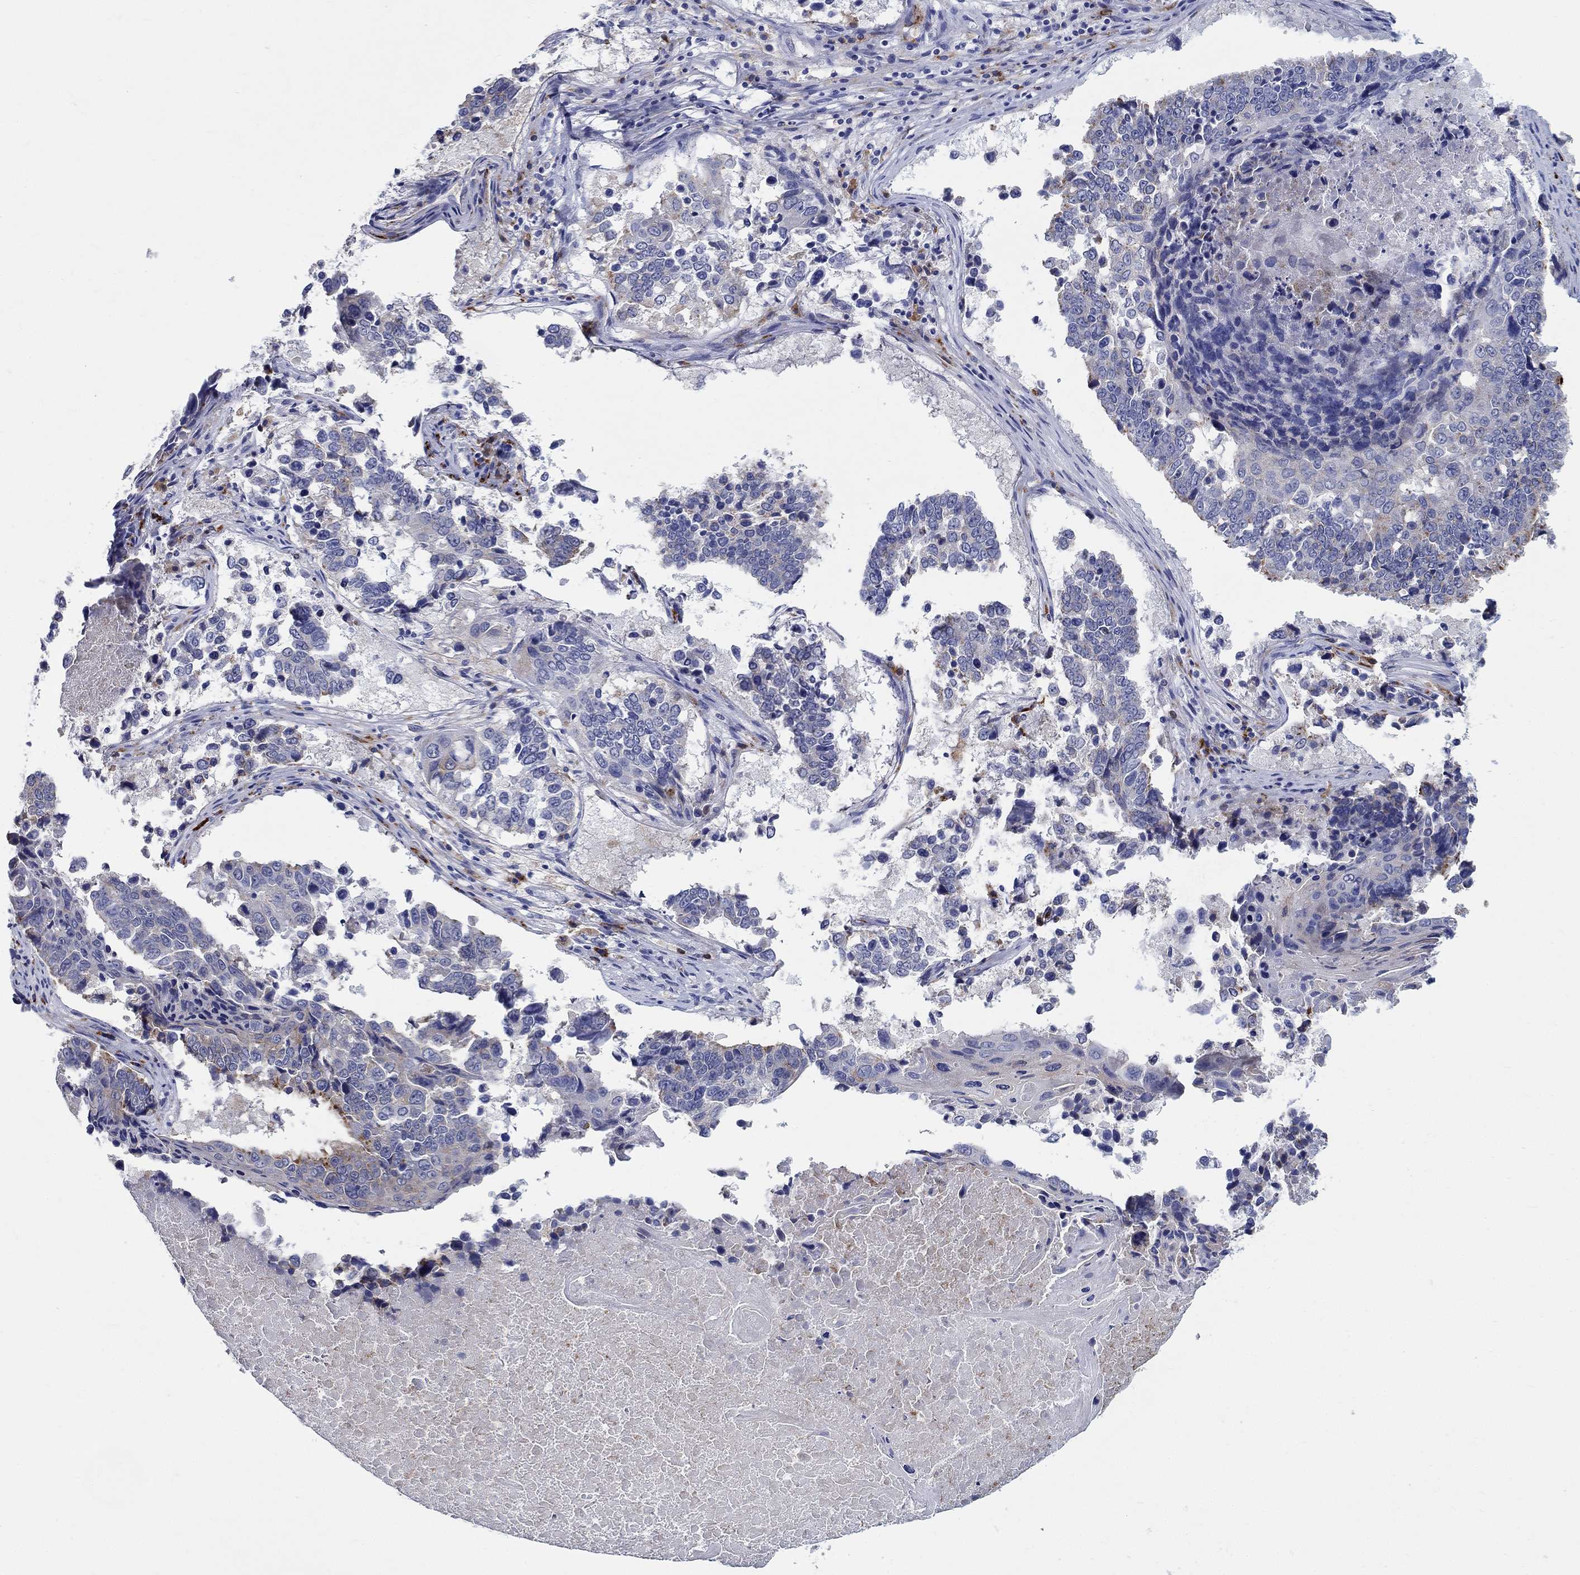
{"staining": {"intensity": "negative", "quantity": "none", "location": "none"}, "tissue": "lung cancer", "cell_type": "Tumor cells", "image_type": "cancer", "snomed": [{"axis": "morphology", "description": "Squamous cell carcinoma, NOS"}, {"axis": "topography", "description": "Lung"}], "caption": "The IHC photomicrograph has no significant expression in tumor cells of lung squamous cell carcinoma tissue.", "gene": "RAP1GAP", "patient": {"sex": "male", "age": 73}}